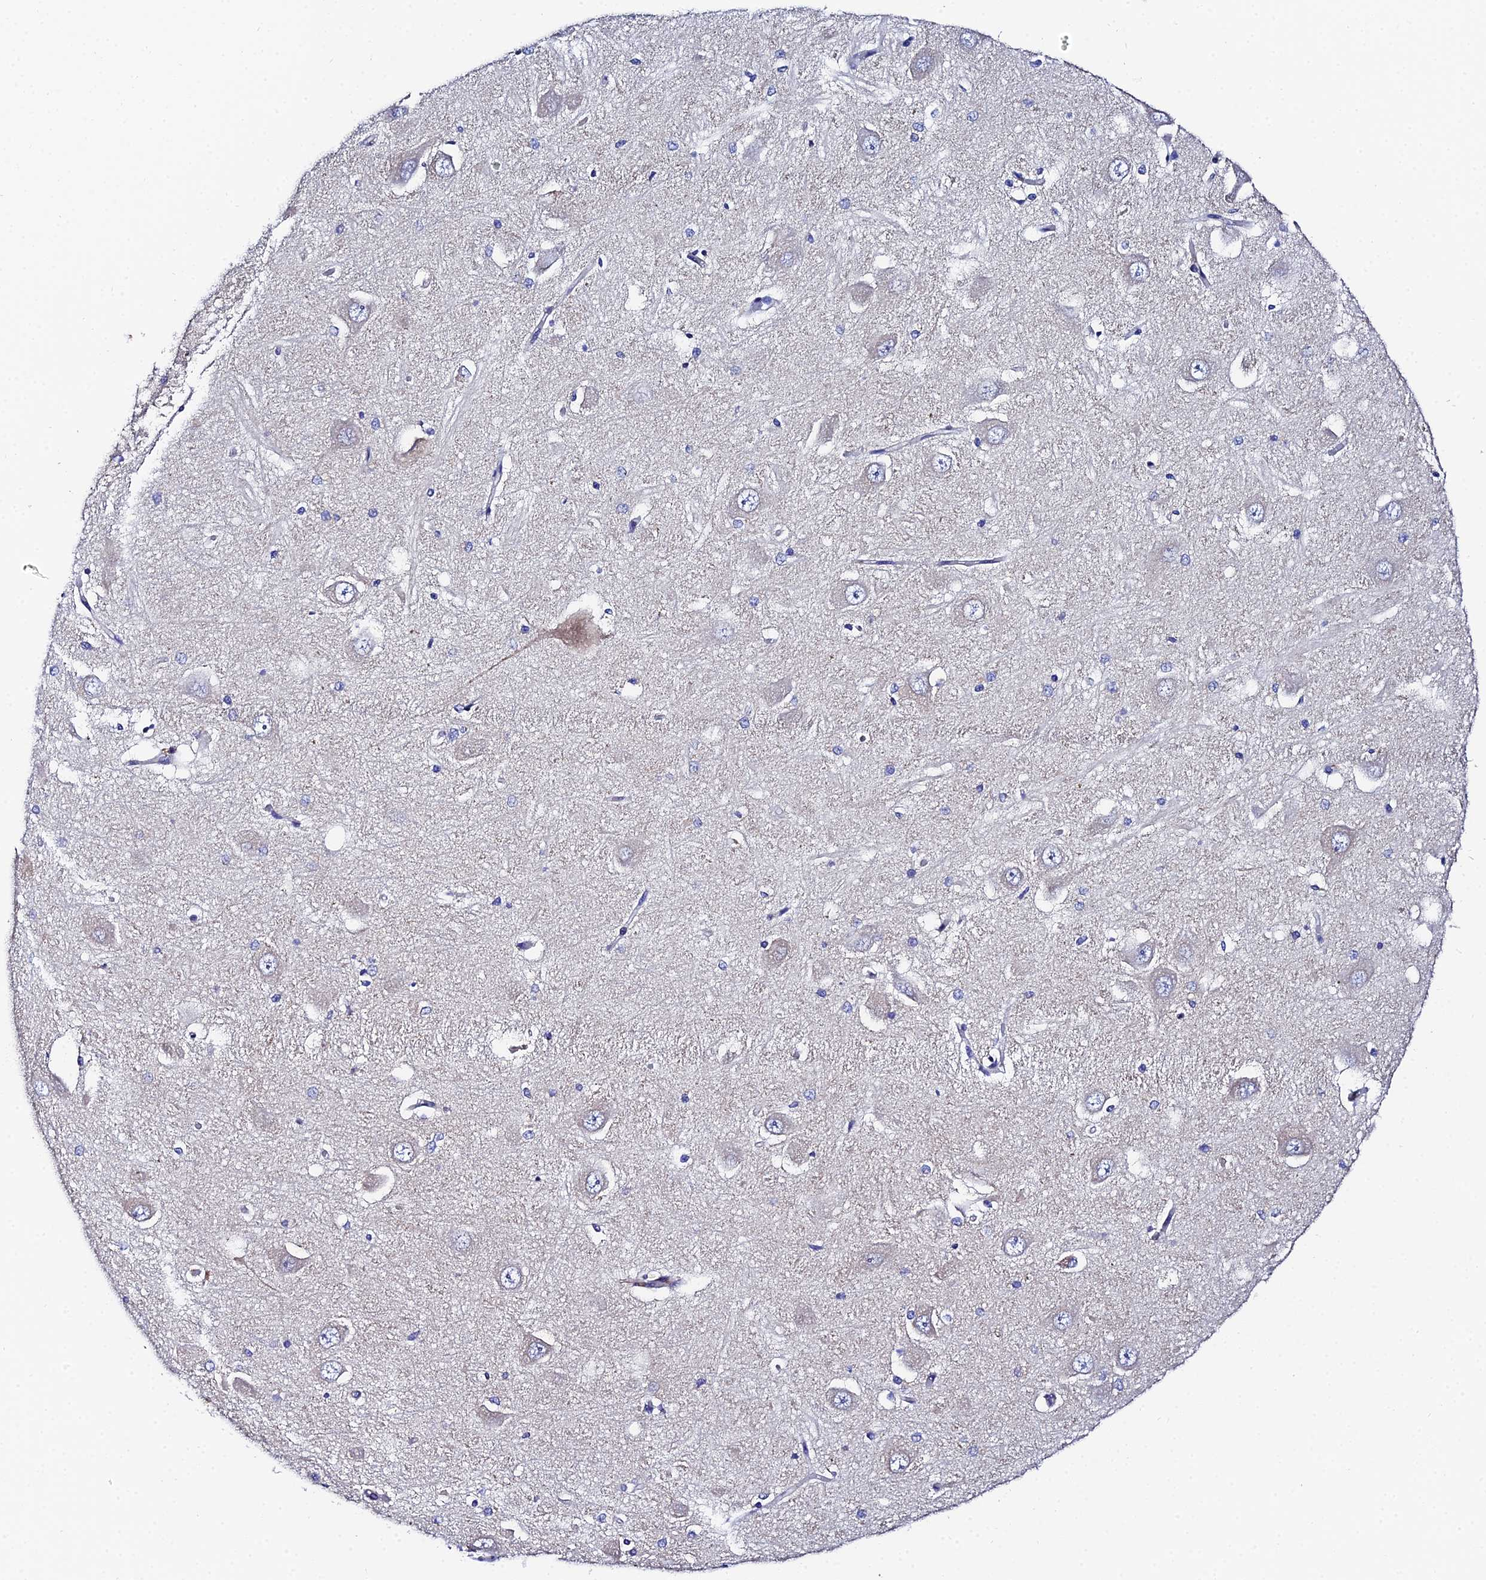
{"staining": {"intensity": "negative", "quantity": "none", "location": "none"}, "tissue": "hippocampus", "cell_type": "Glial cells", "image_type": "normal", "snomed": [{"axis": "morphology", "description": "Normal tissue, NOS"}, {"axis": "topography", "description": "Hippocampus"}], "caption": "A high-resolution photomicrograph shows immunohistochemistry staining of normal hippocampus, which exhibits no significant staining in glial cells.", "gene": "UBE2L3", "patient": {"sex": "male", "age": 45}}